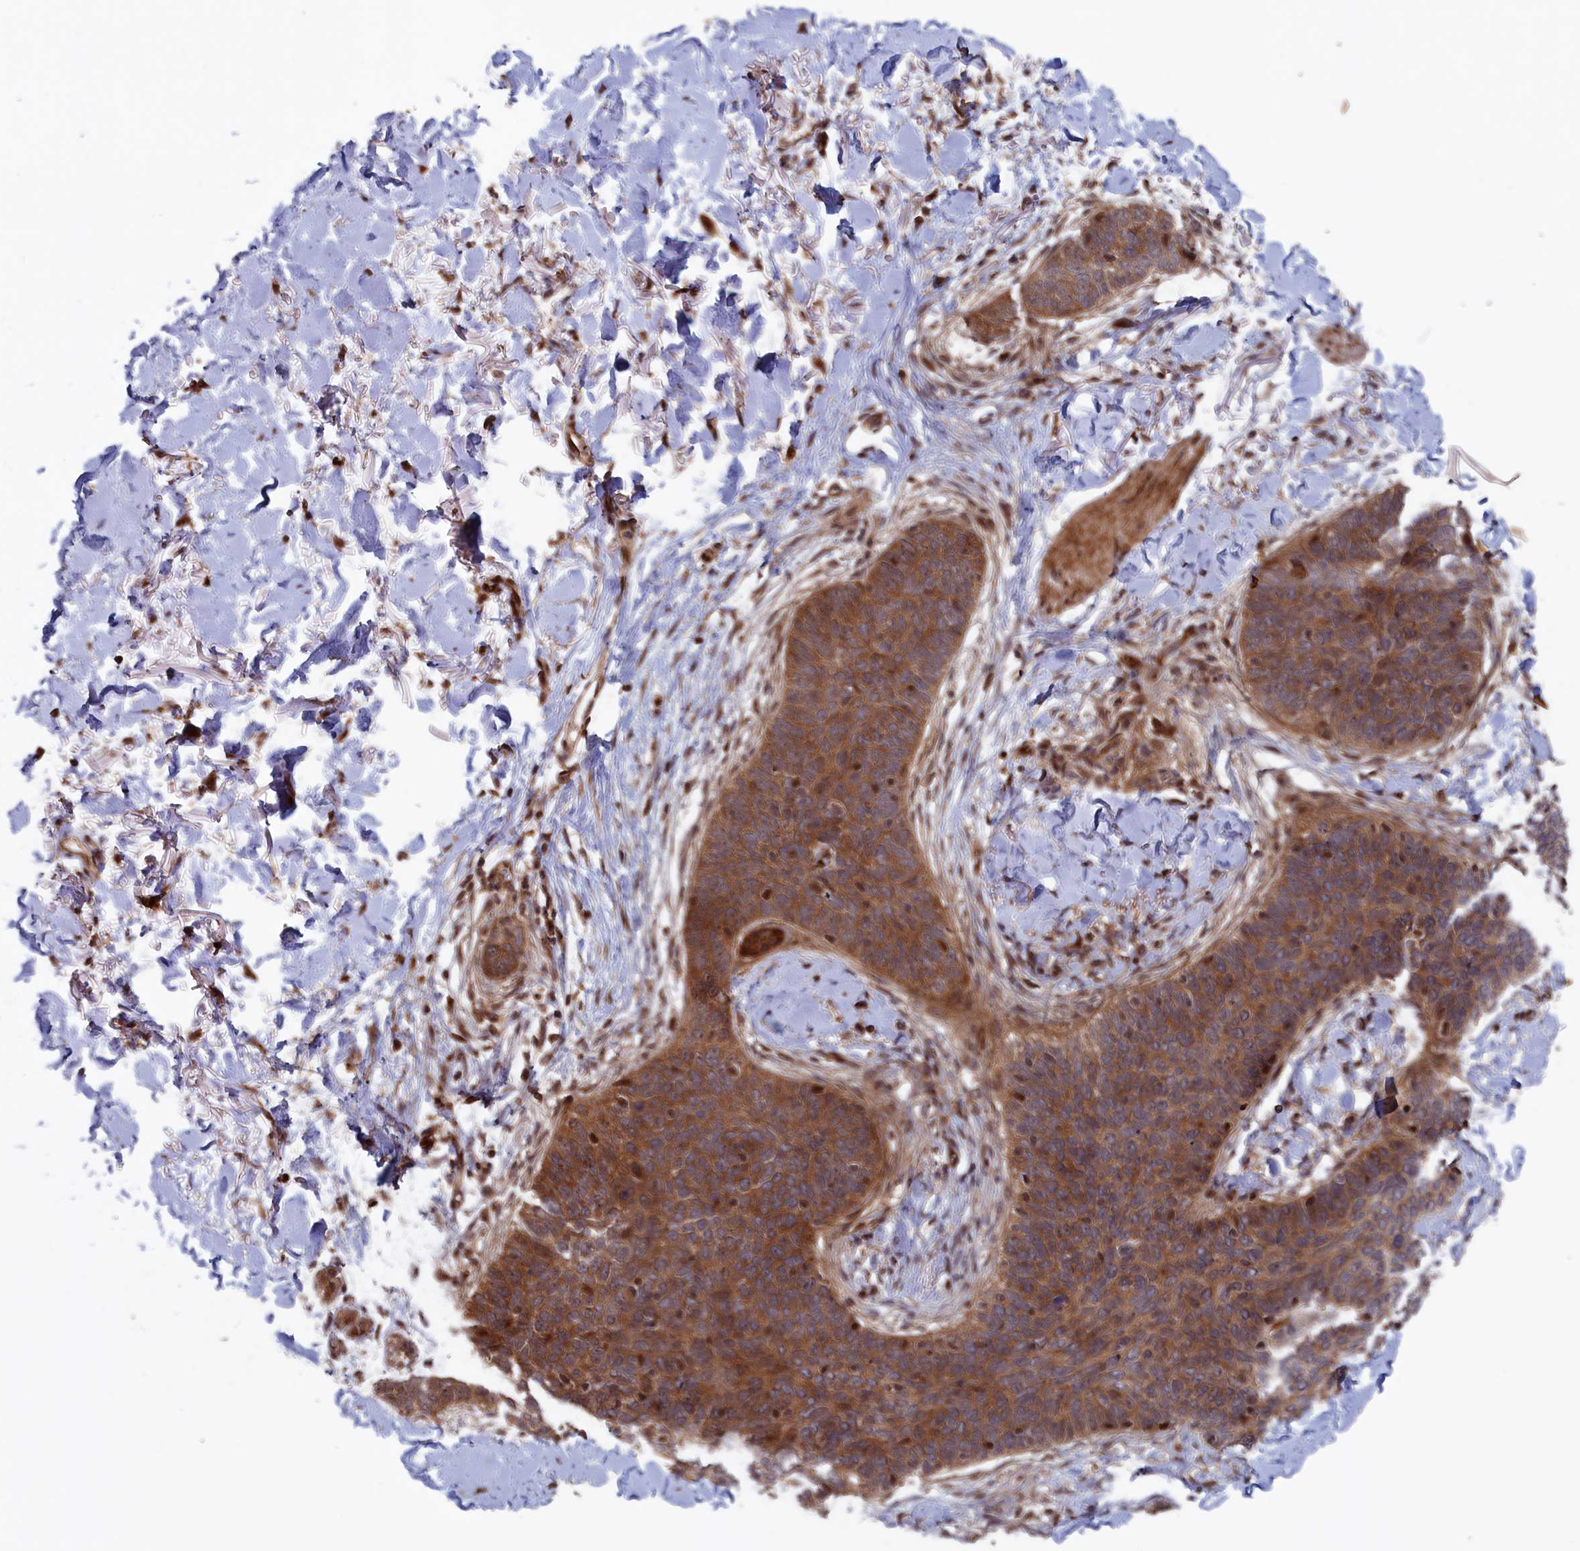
{"staining": {"intensity": "moderate", "quantity": ">75%", "location": "cytoplasmic/membranous"}, "tissue": "skin cancer", "cell_type": "Tumor cells", "image_type": "cancer", "snomed": [{"axis": "morphology", "description": "Basal cell carcinoma"}, {"axis": "topography", "description": "Skin"}], "caption": "The image exhibits immunohistochemical staining of skin cancer (basal cell carcinoma). There is moderate cytoplasmic/membranous staining is appreciated in about >75% of tumor cells.", "gene": "LSG1", "patient": {"sex": "male", "age": 85}}